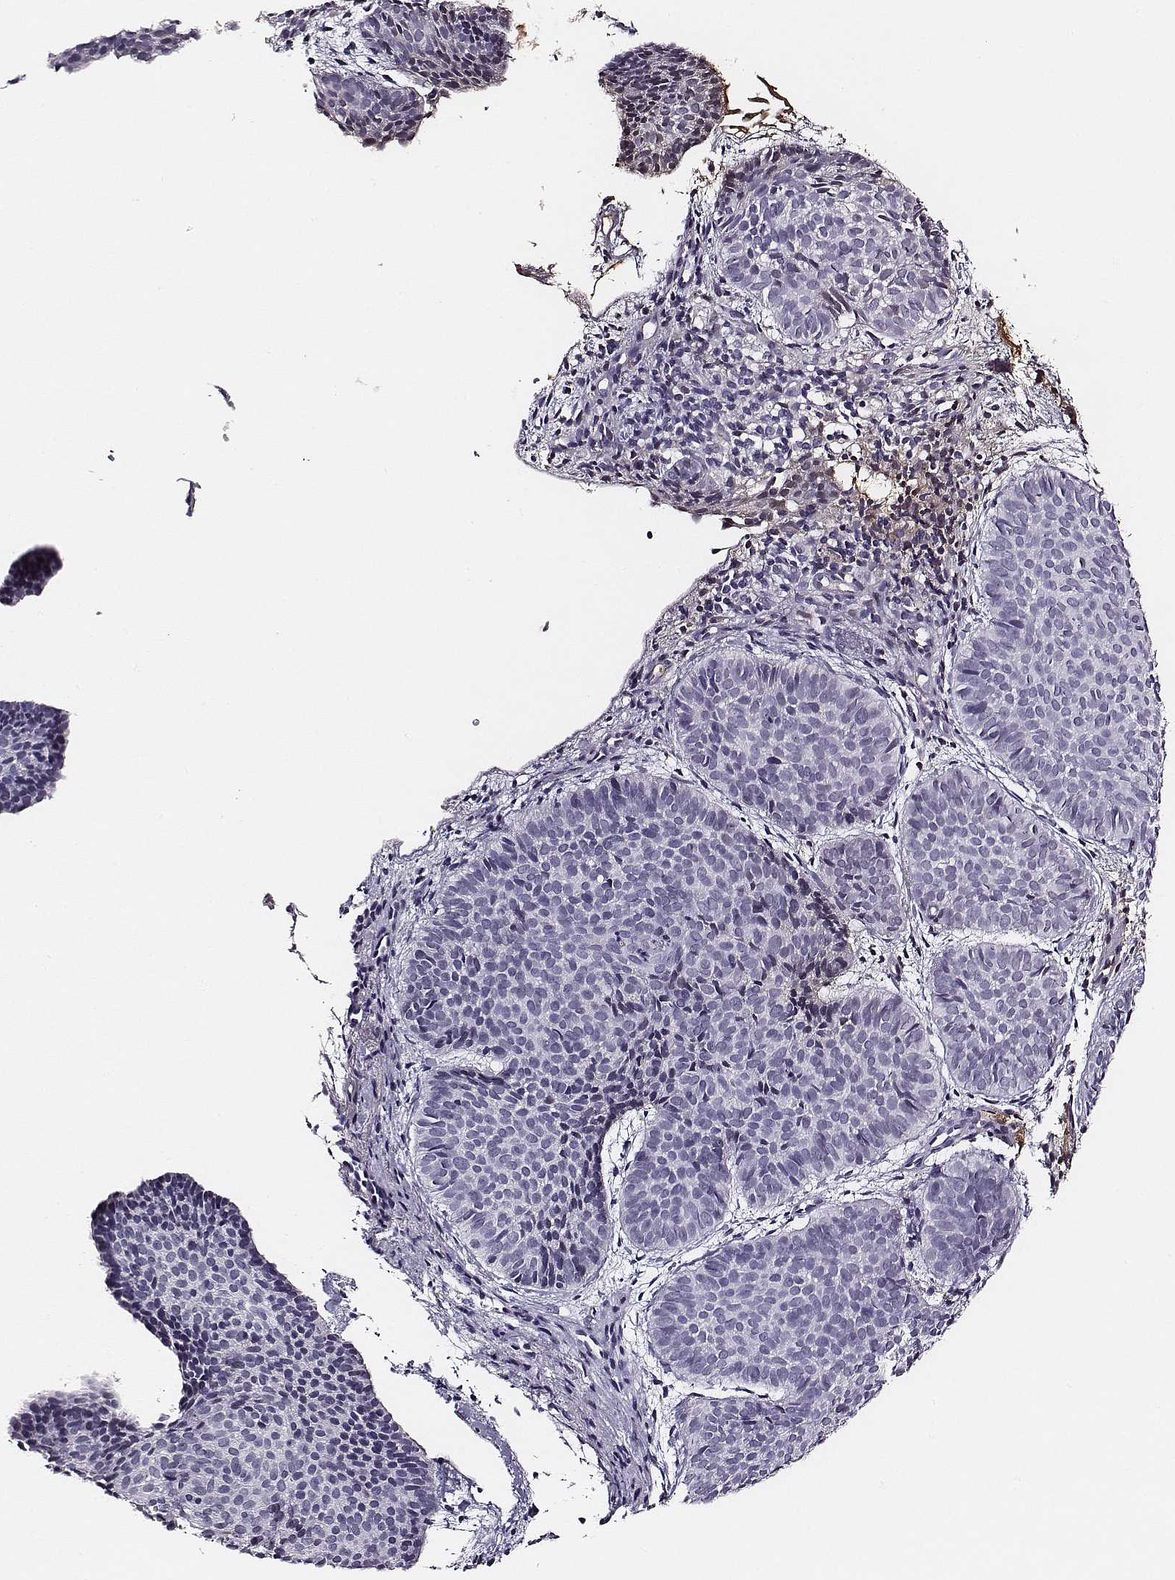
{"staining": {"intensity": "negative", "quantity": "none", "location": "none"}, "tissue": "skin cancer", "cell_type": "Tumor cells", "image_type": "cancer", "snomed": [{"axis": "morphology", "description": "Basal cell carcinoma"}, {"axis": "topography", "description": "Skin"}], "caption": "Basal cell carcinoma (skin) stained for a protein using immunohistochemistry displays no staining tumor cells.", "gene": "TF", "patient": {"sex": "male", "age": 57}}